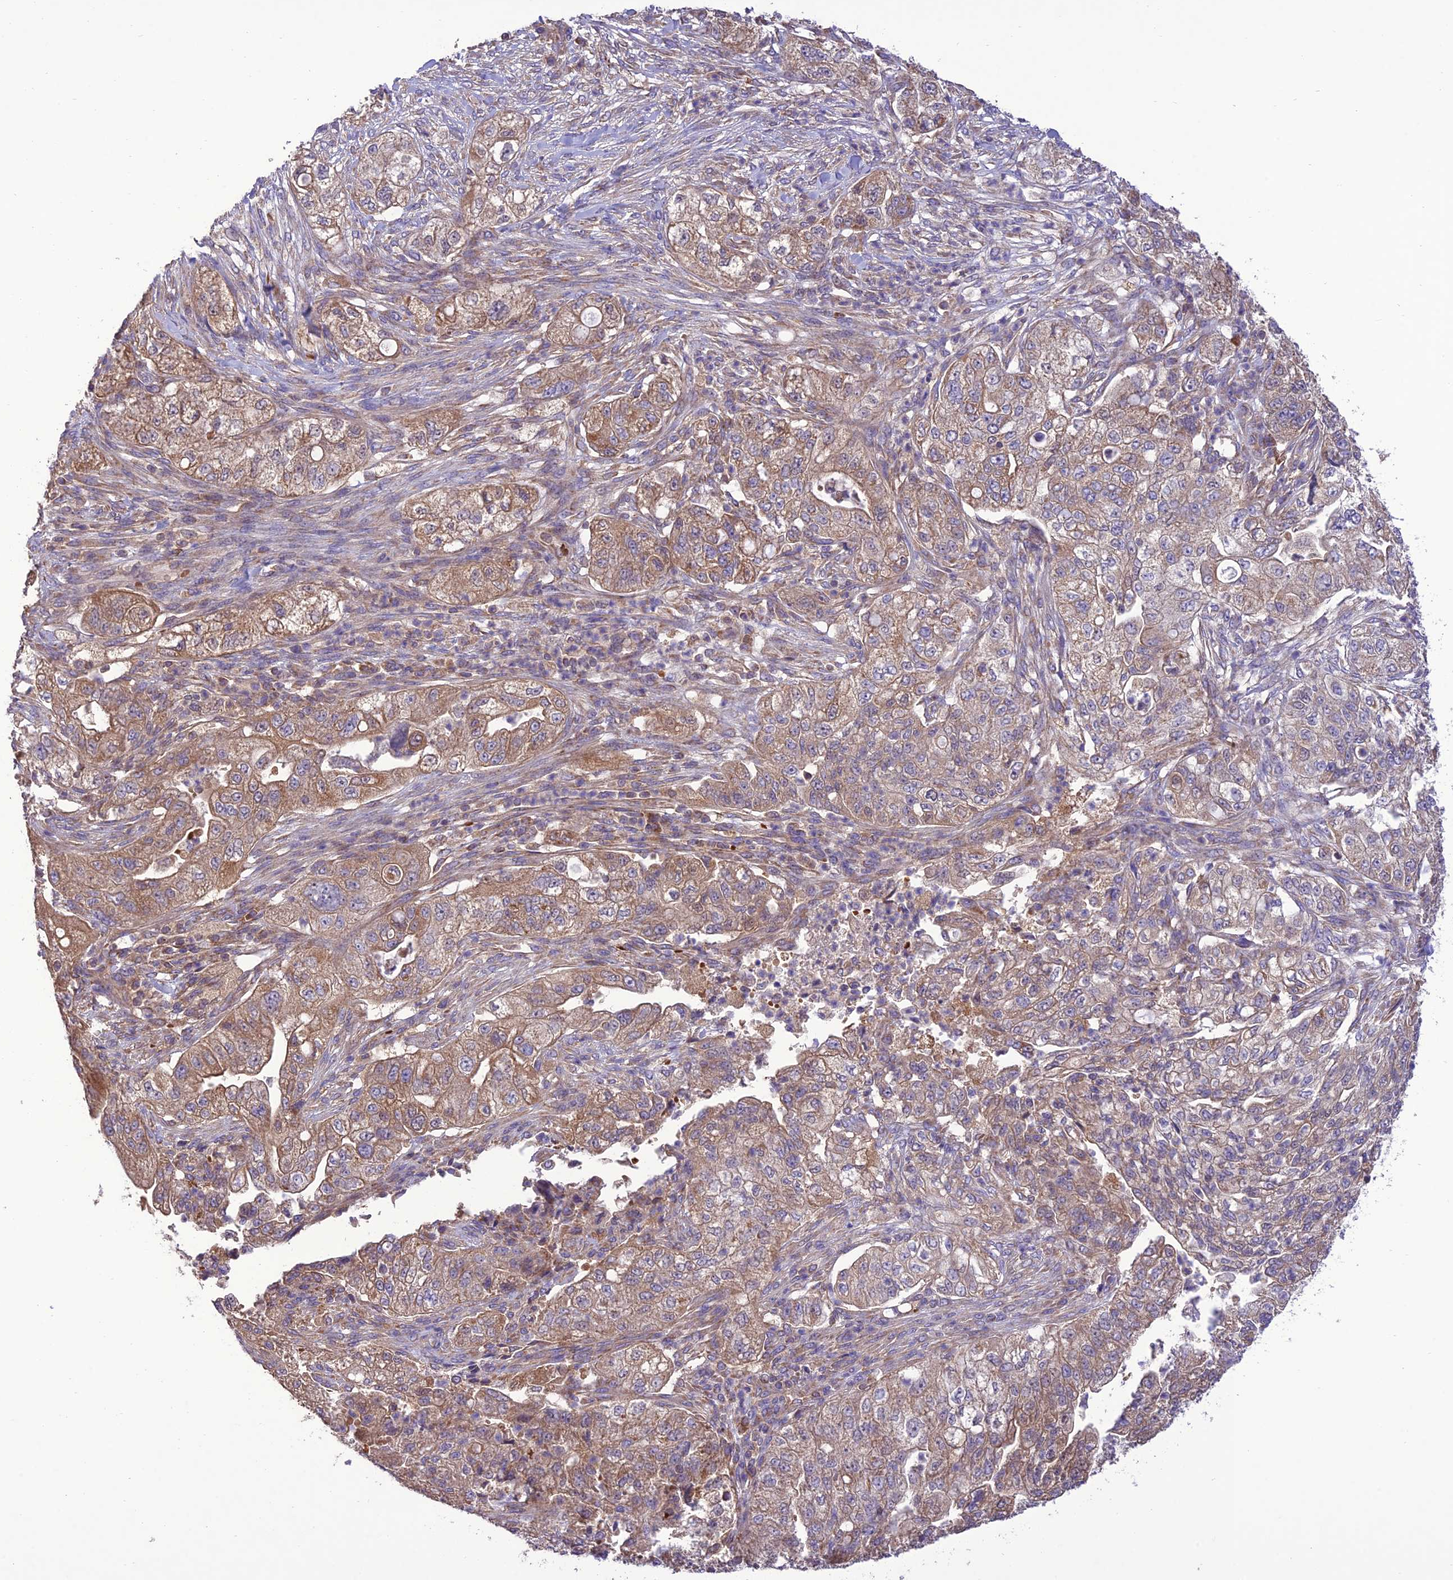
{"staining": {"intensity": "moderate", "quantity": "25%-75%", "location": "cytoplasmic/membranous"}, "tissue": "pancreatic cancer", "cell_type": "Tumor cells", "image_type": "cancer", "snomed": [{"axis": "morphology", "description": "Adenocarcinoma, NOS"}, {"axis": "topography", "description": "Pancreas"}], "caption": "Protein analysis of pancreatic cancer (adenocarcinoma) tissue displays moderate cytoplasmic/membranous positivity in about 25%-75% of tumor cells.", "gene": "NDUFAF1", "patient": {"sex": "female", "age": 78}}